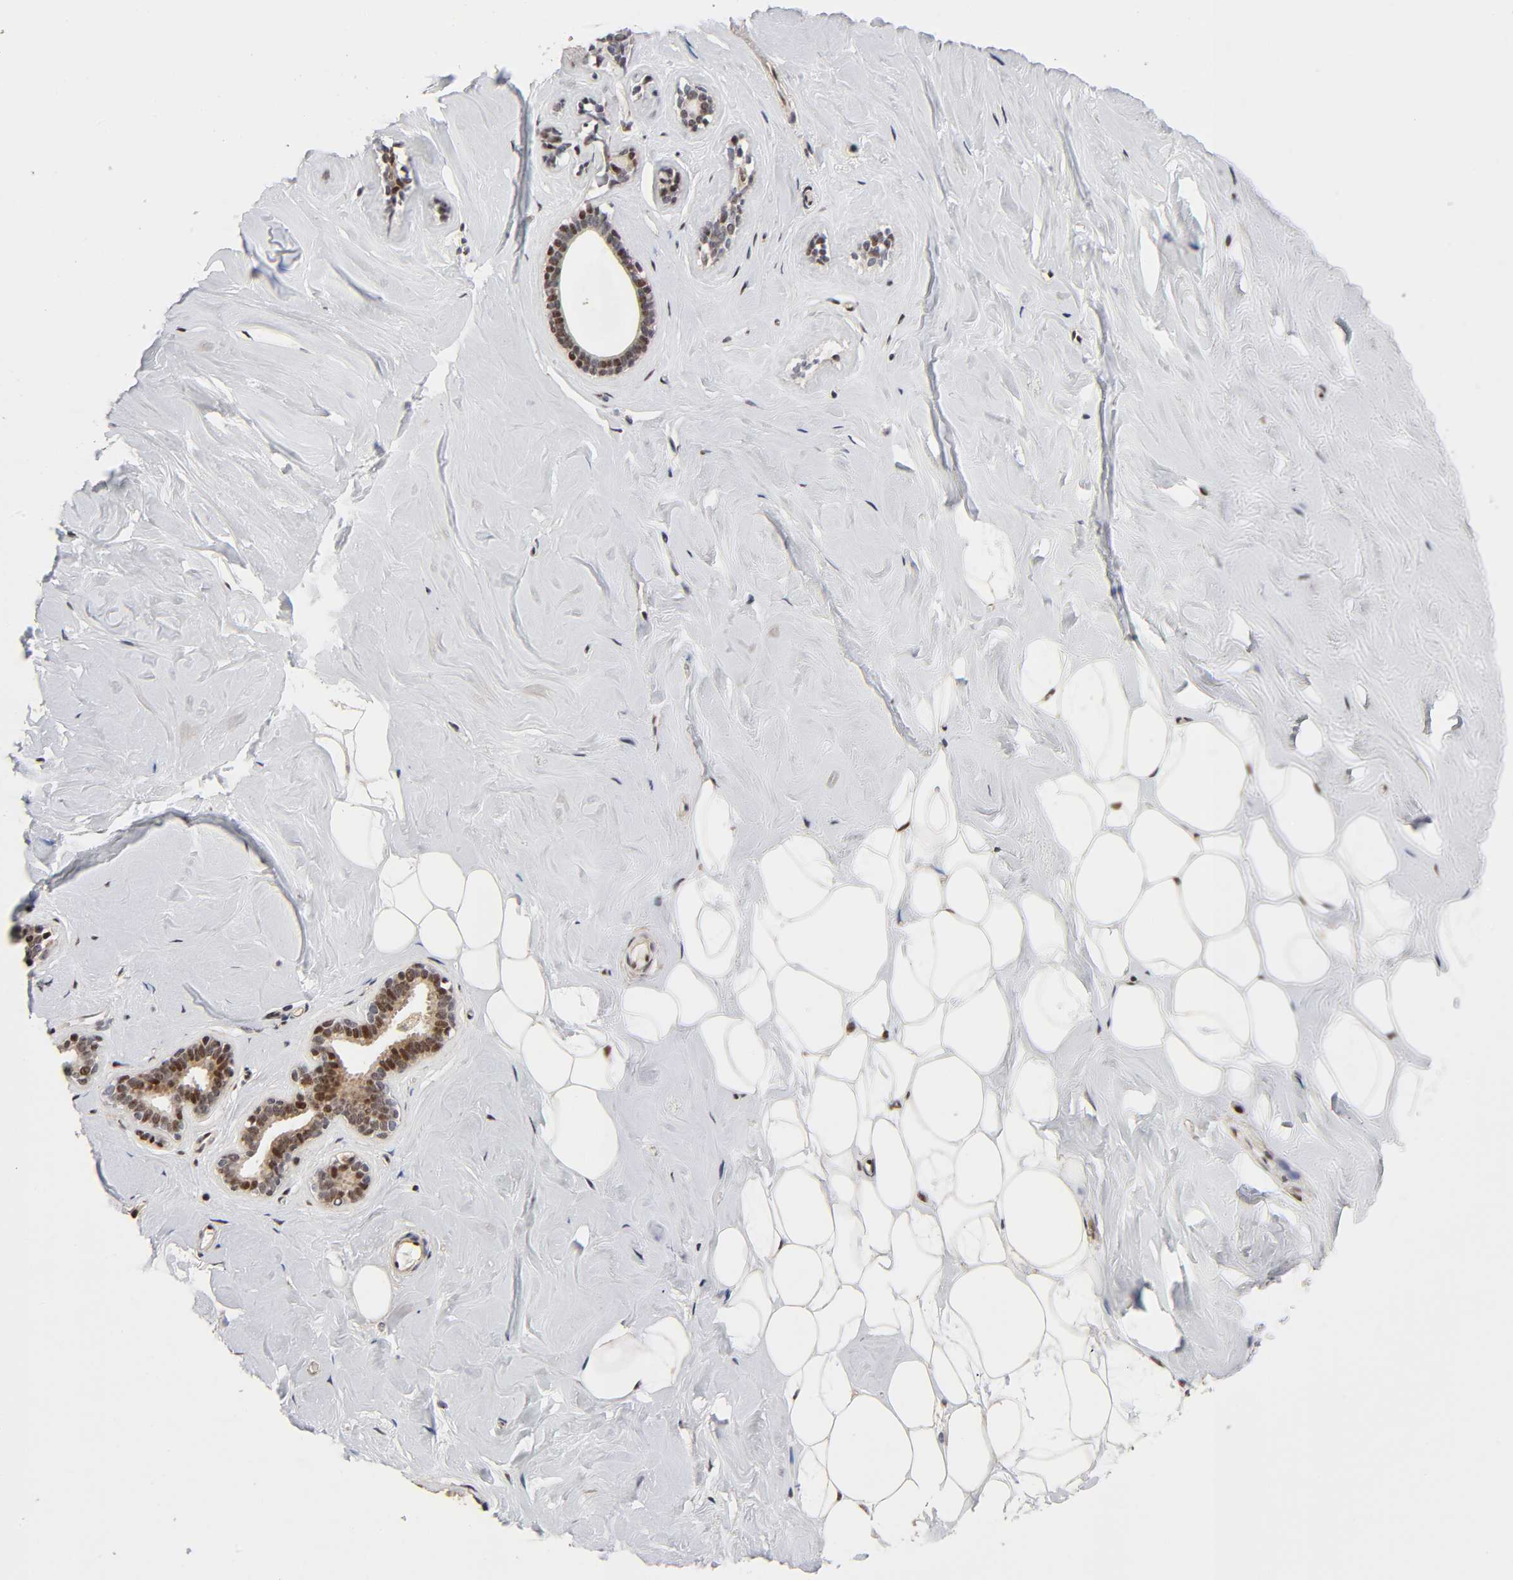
{"staining": {"intensity": "weak", "quantity": "25%-75%", "location": "nuclear"}, "tissue": "breast", "cell_type": "Adipocytes", "image_type": "normal", "snomed": [{"axis": "morphology", "description": "Normal tissue, NOS"}, {"axis": "topography", "description": "Breast"}], "caption": "Immunohistochemistry (IHC) (DAB (3,3'-diaminobenzidine)) staining of unremarkable breast shows weak nuclear protein staining in about 25%-75% of adipocytes.", "gene": "STK38", "patient": {"sex": "female", "age": 75}}